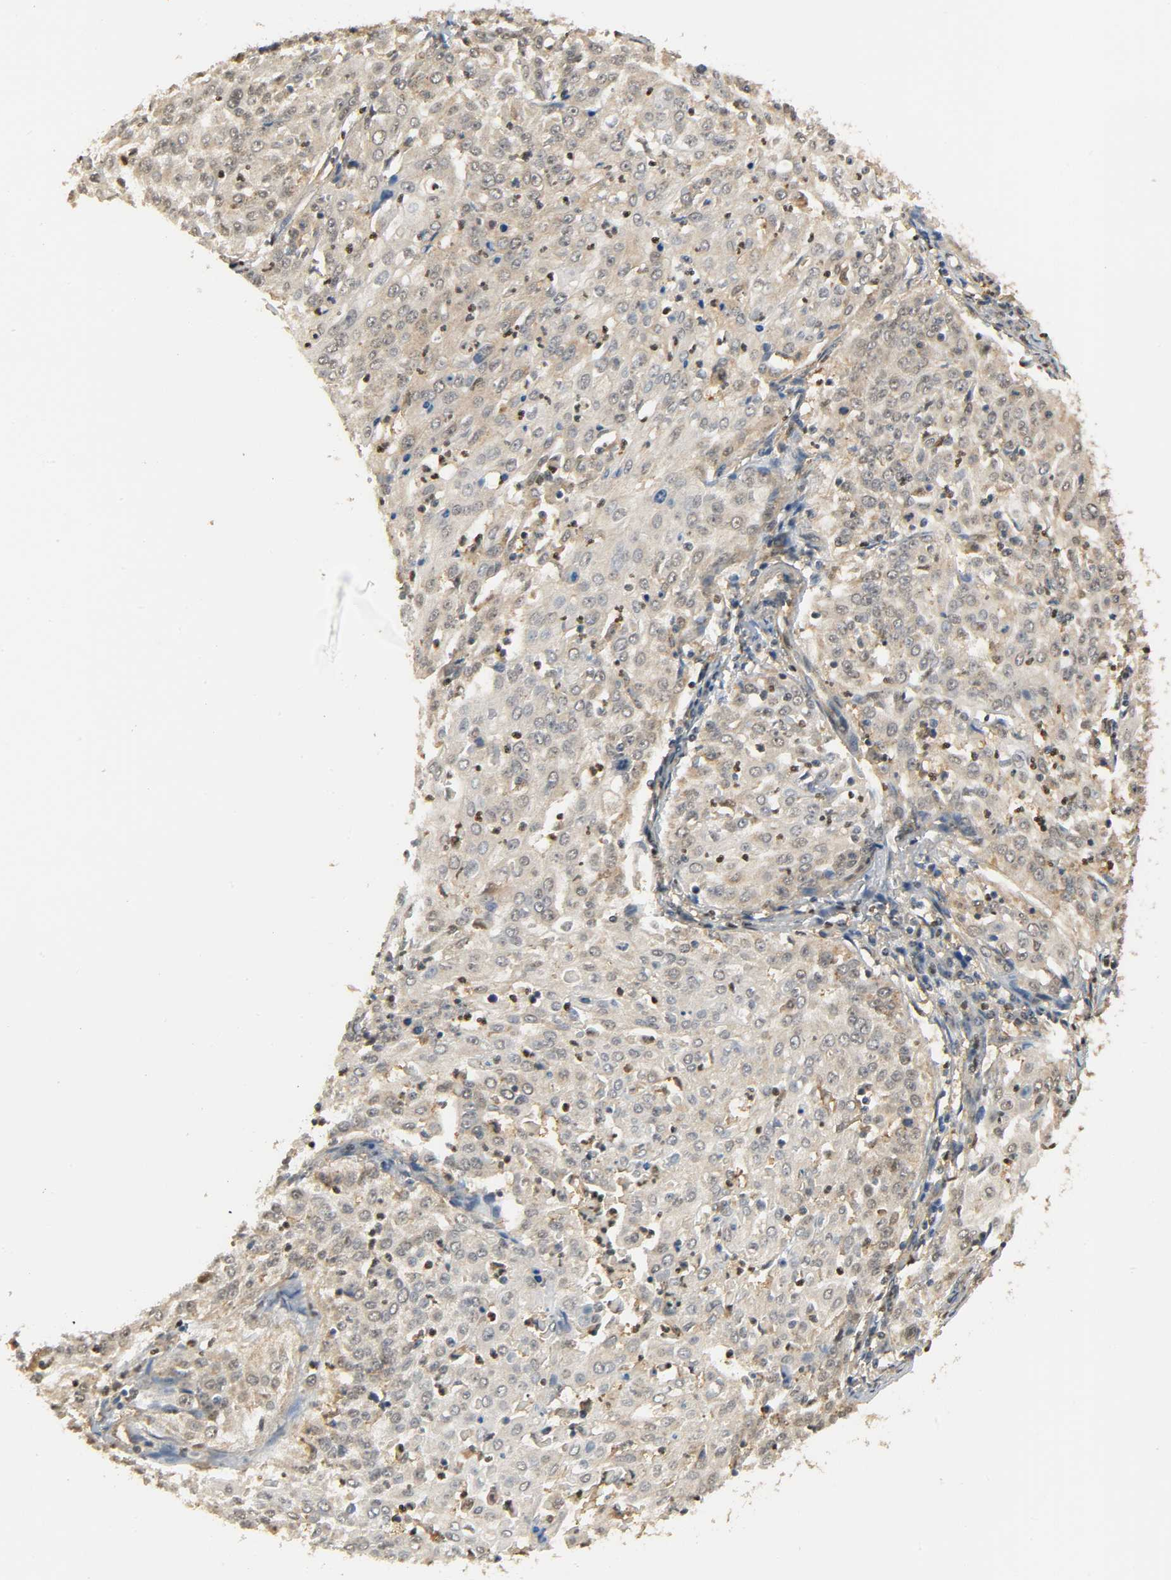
{"staining": {"intensity": "weak", "quantity": "25%-75%", "location": "cytoplasmic/membranous"}, "tissue": "cervical cancer", "cell_type": "Tumor cells", "image_type": "cancer", "snomed": [{"axis": "morphology", "description": "Squamous cell carcinoma, NOS"}, {"axis": "topography", "description": "Cervix"}], "caption": "Immunohistochemistry (DAB) staining of cervical cancer (squamous cell carcinoma) reveals weak cytoplasmic/membranous protein positivity in approximately 25%-75% of tumor cells. (DAB (3,3'-diaminobenzidine) IHC with brightfield microscopy, high magnification).", "gene": "ZFPM2", "patient": {"sex": "female", "age": 39}}